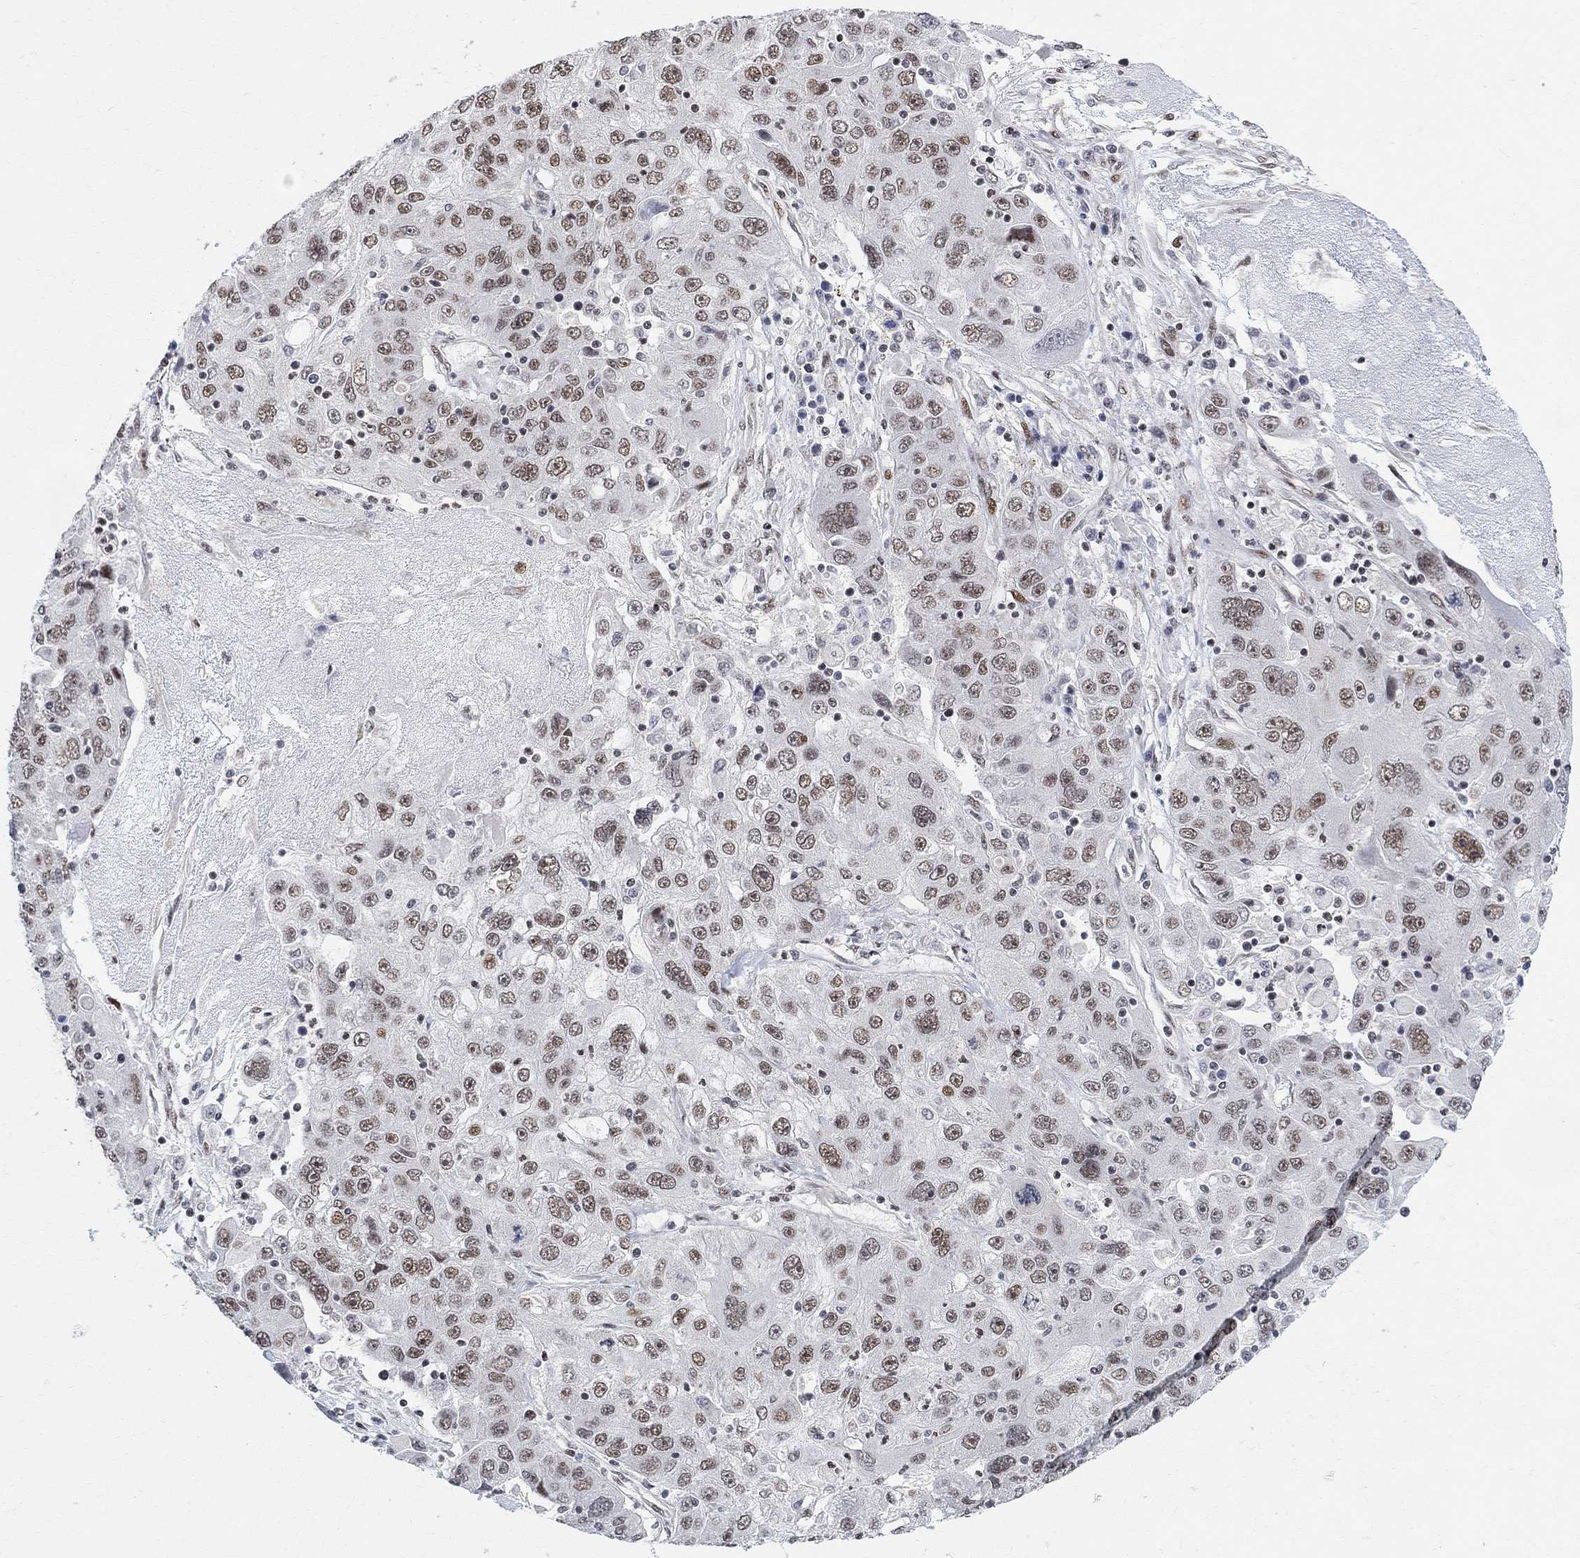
{"staining": {"intensity": "moderate", "quantity": "<25%", "location": "nuclear"}, "tissue": "stomach cancer", "cell_type": "Tumor cells", "image_type": "cancer", "snomed": [{"axis": "morphology", "description": "Adenocarcinoma, NOS"}, {"axis": "topography", "description": "Stomach"}], "caption": "Moderate nuclear protein positivity is seen in about <25% of tumor cells in stomach cancer (adenocarcinoma).", "gene": "E4F1", "patient": {"sex": "male", "age": 56}}